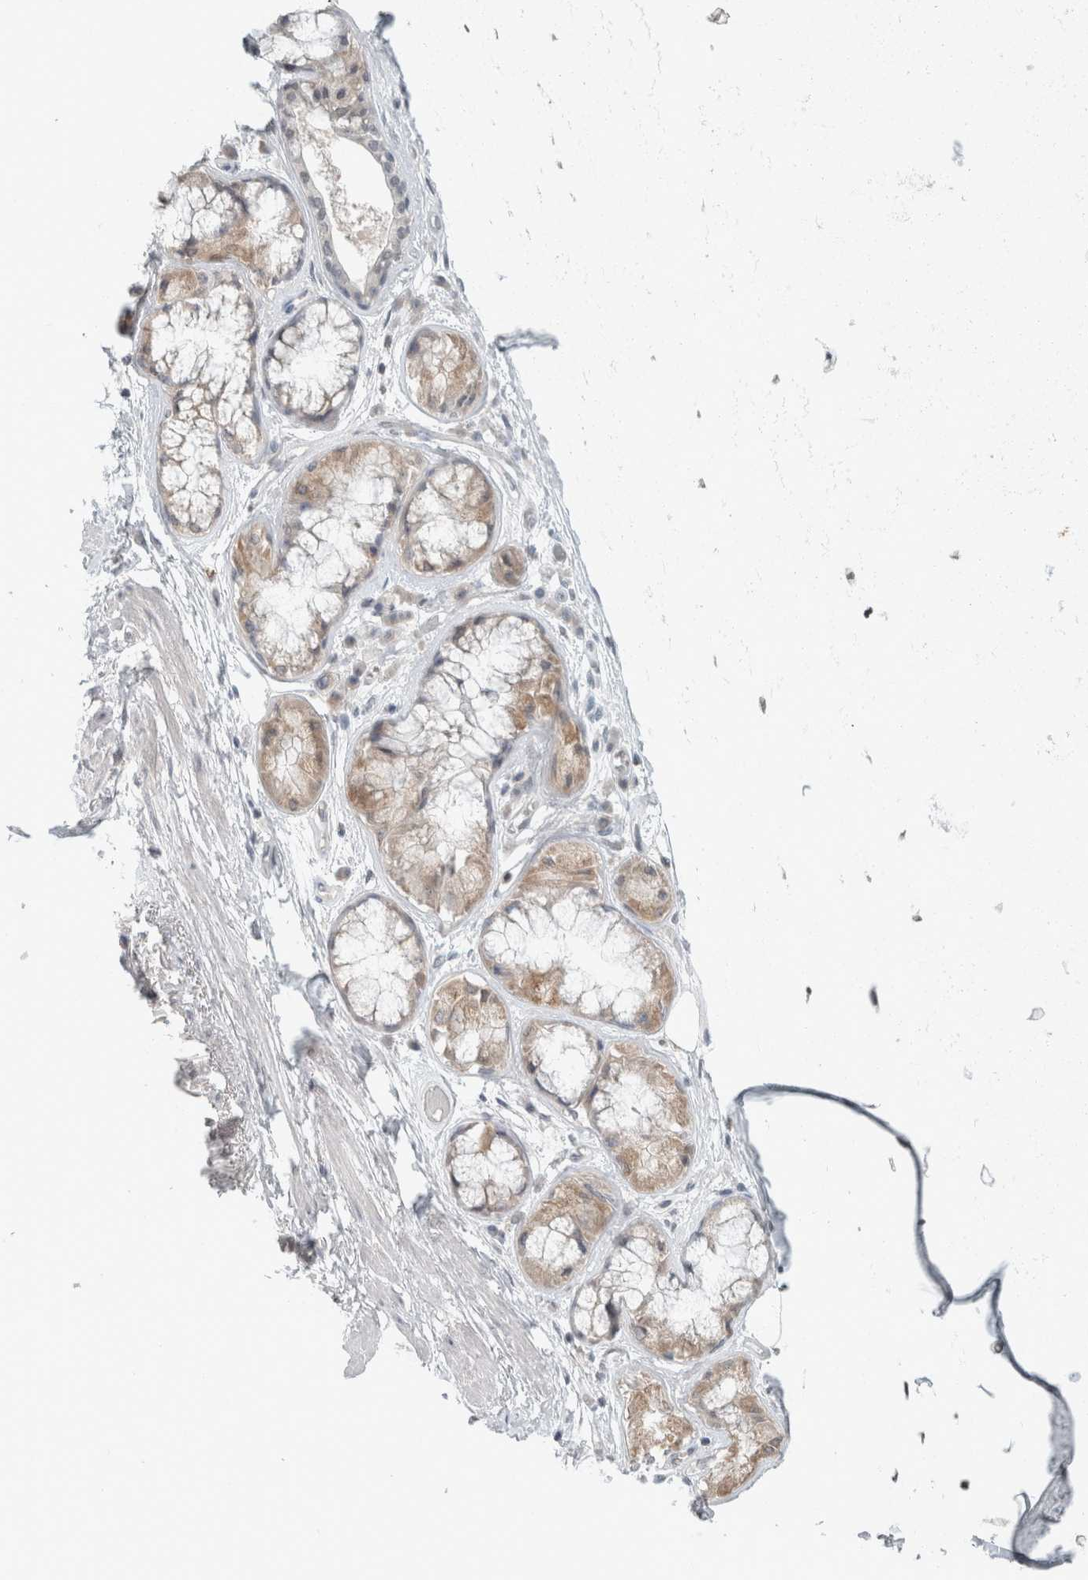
{"staining": {"intensity": "negative", "quantity": "none", "location": "none"}, "tissue": "adipose tissue", "cell_type": "Adipocytes", "image_type": "normal", "snomed": [{"axis": "morphology", "description": "Normal tissue, NOS"}, {"axis": "topography", "description": "Bronchus"}], "caption": "Adipocytes are negative for brown protein staining in benign adipose tissue.", "gene": "TRIT1", "patient": {"sex": "male", "age": 66}}